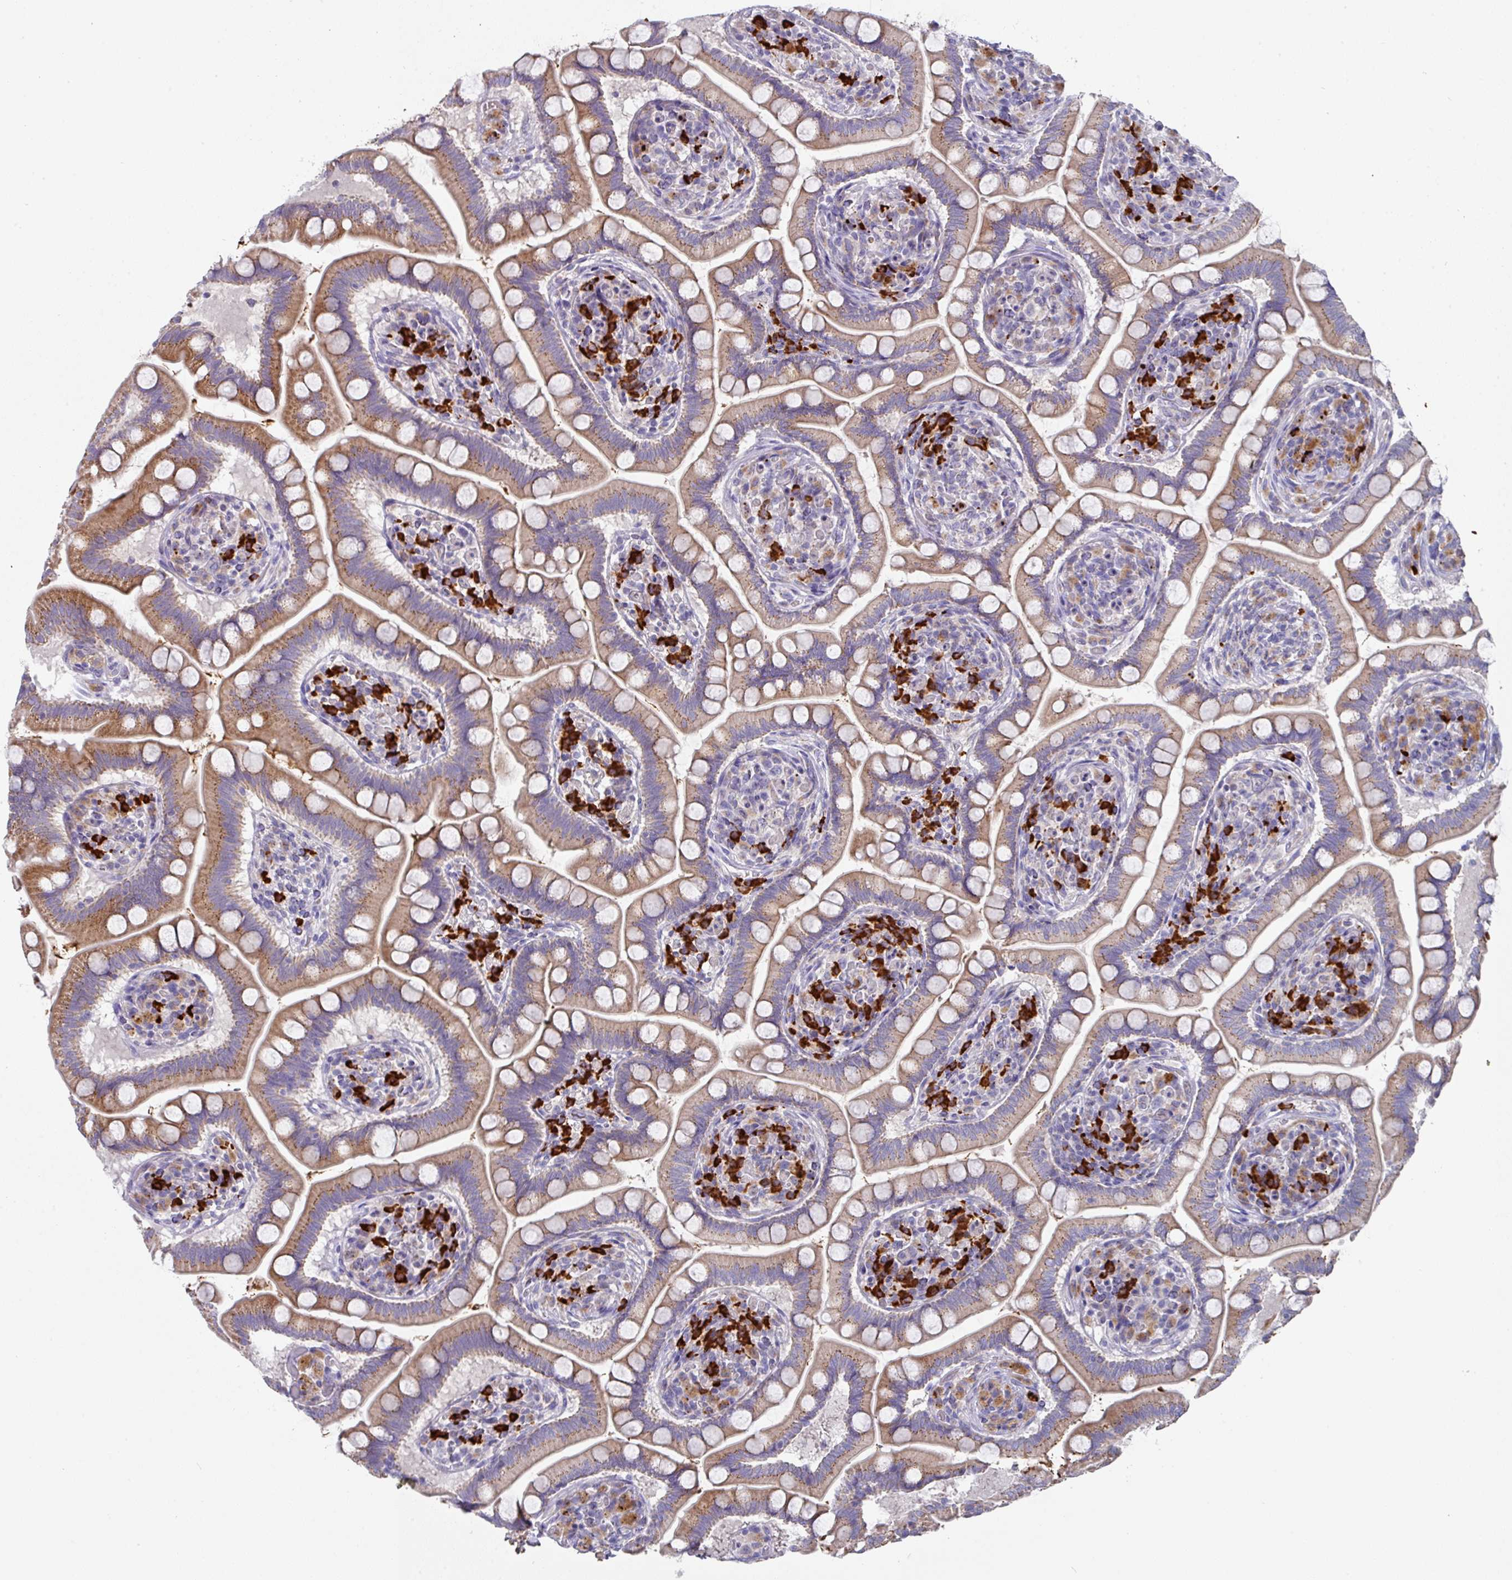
{"staining": {"intensity": "moderate", "quantity": ">75%", "location": "cytoplasmic/membranous"}, "tissue": "small intestine", "cell_type": "Glandular cells", "image_type": "normal", "snomed": [{"axis": "morphology", "description": "Normal tissue, NOS"}, {"axis": "topography", "description": "Small intestine"}], "caption": "A high-resolution image shows immunohistochemistry (IHC) staining of unremarkable small intestine, which demonstrates moderate cytoplasmic/membranous positivity in approximately >75% of glandular cells. The protein of interest is stained brown, and the nuclei are stained in blue (DAB (3,3'-diaminobenzidine) IHC with brightfield microscopy, high magnification).", "gene": "IL4R", "patient": {"sex": "female", "age": 64}}